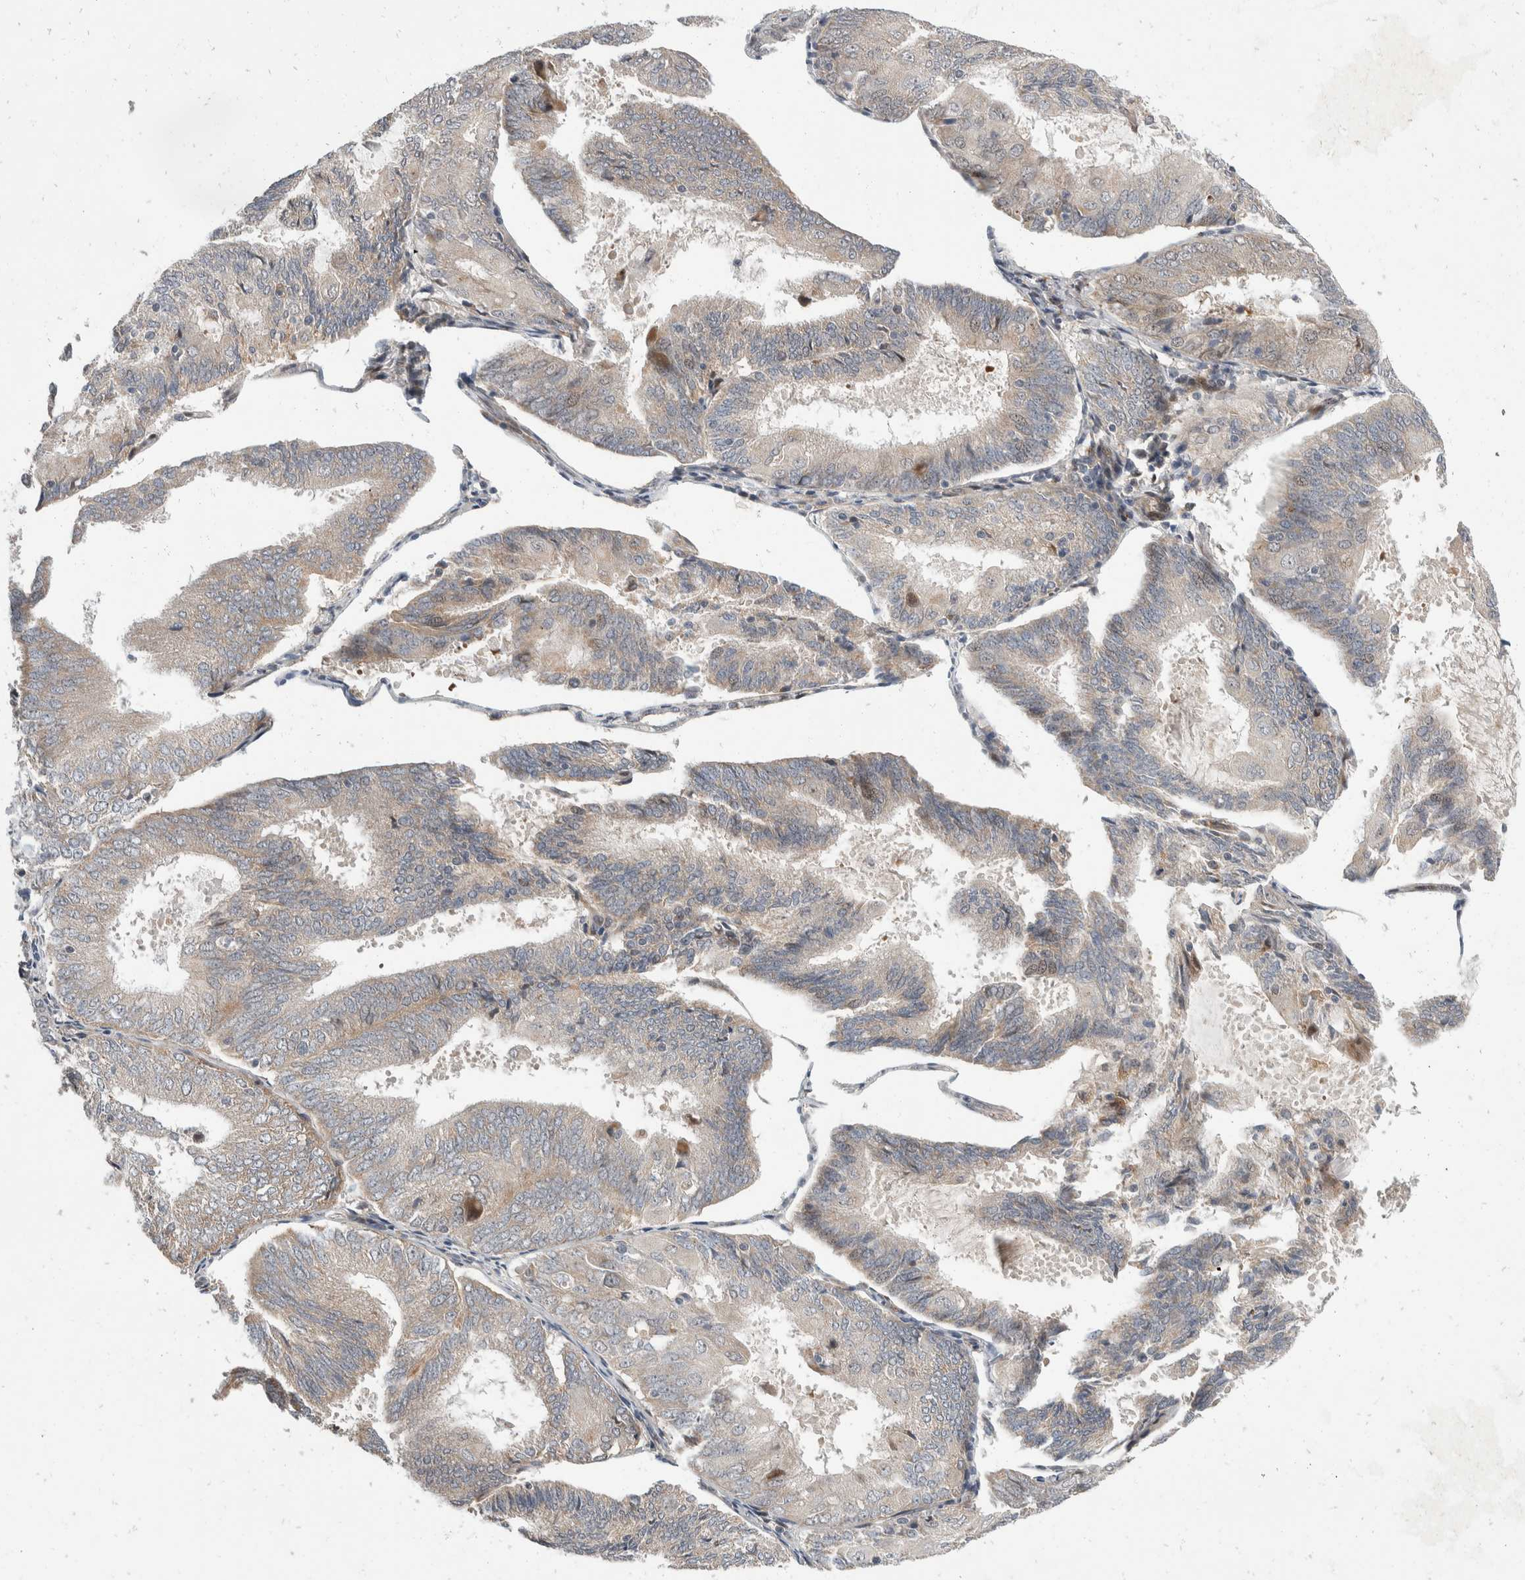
{"staining": {"intensity": "weak", "quantity": "25%-75%", "location": "cytoplasmic/membranous"}, "tissue": "endometrial cancer", "cell_type": "Tumor cells", "image_type": "cancer", "snomed": [{"axis": "morphology", "description": "Adenocarcinoma, NOS"}, {"axis": "topography", "description": "Endometrium"}], "caption": "DAB (3,3'-diaminobenzidine) immunohistochemical staining of human endometrial cancer (adenocarcinoma) exhibits weak cytoplasmic/membranous protein positivity in approximately 25%-75% of tumor cells.", "gene": "ZNF703", "patient": {"sex": "female", "age": 81}}